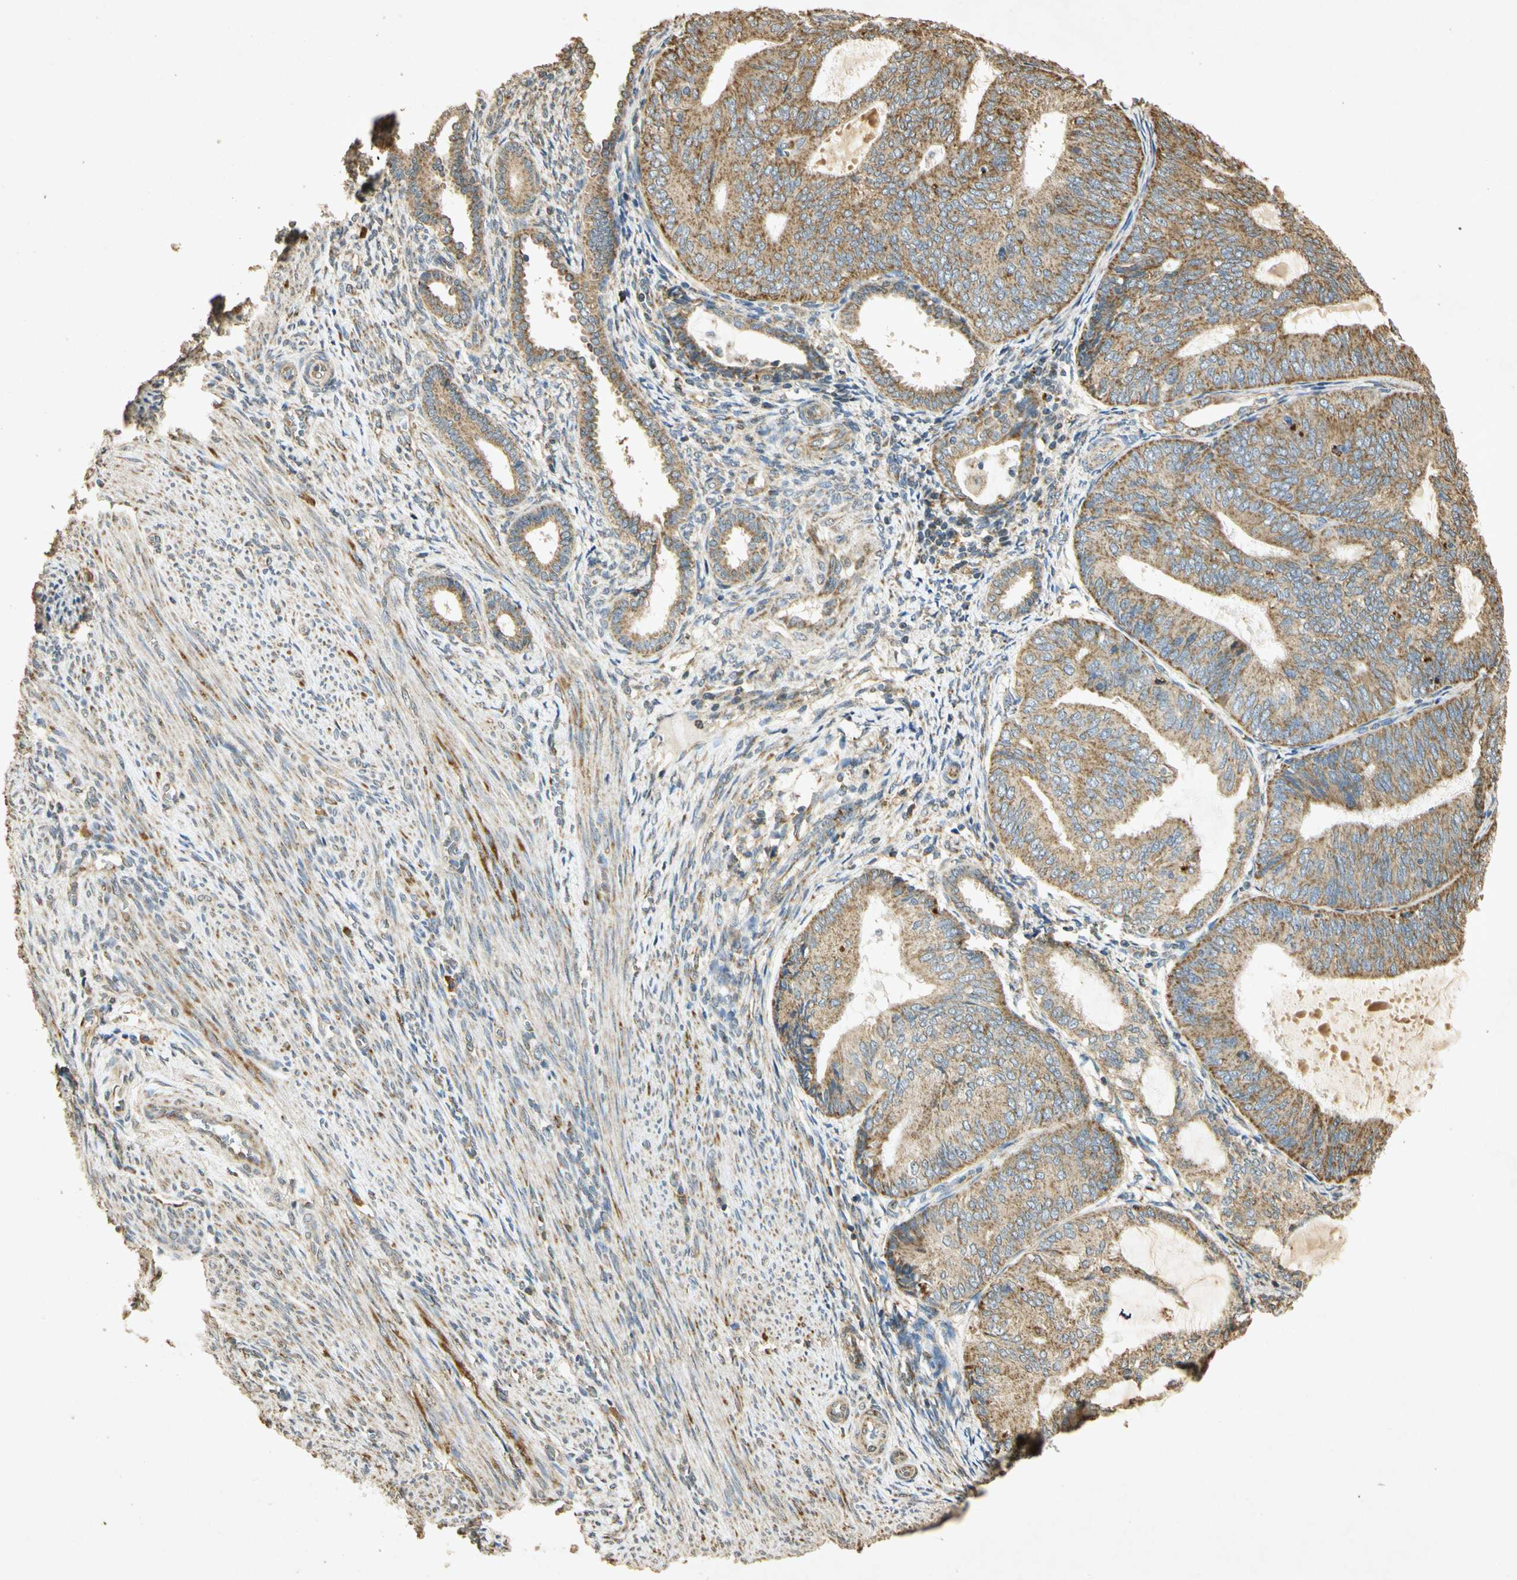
{"staining": {"intensity": "moderate", "quantity": ">75%", "location": "cytoplasmic/membranous"}, "tissue": "endometrial cancer", "cell_type": "Tumor cells", "image_type": "cancer", "snomed": [{"axis": "morphology", "description": "Adenocarcinoma, NOS"}, {"axis": "topography", "description": "Endometrium"}], "caption": "This photomicrograph displays immunohistochemistry (IHC) staining of endometrial cancer (adenocarcinoma), with medium moderate cytoplasmic/membranous positivity in about >75% of tumor cells.", "gene": "PRDX3", "patient": {"sex": "female", "age": 81}}